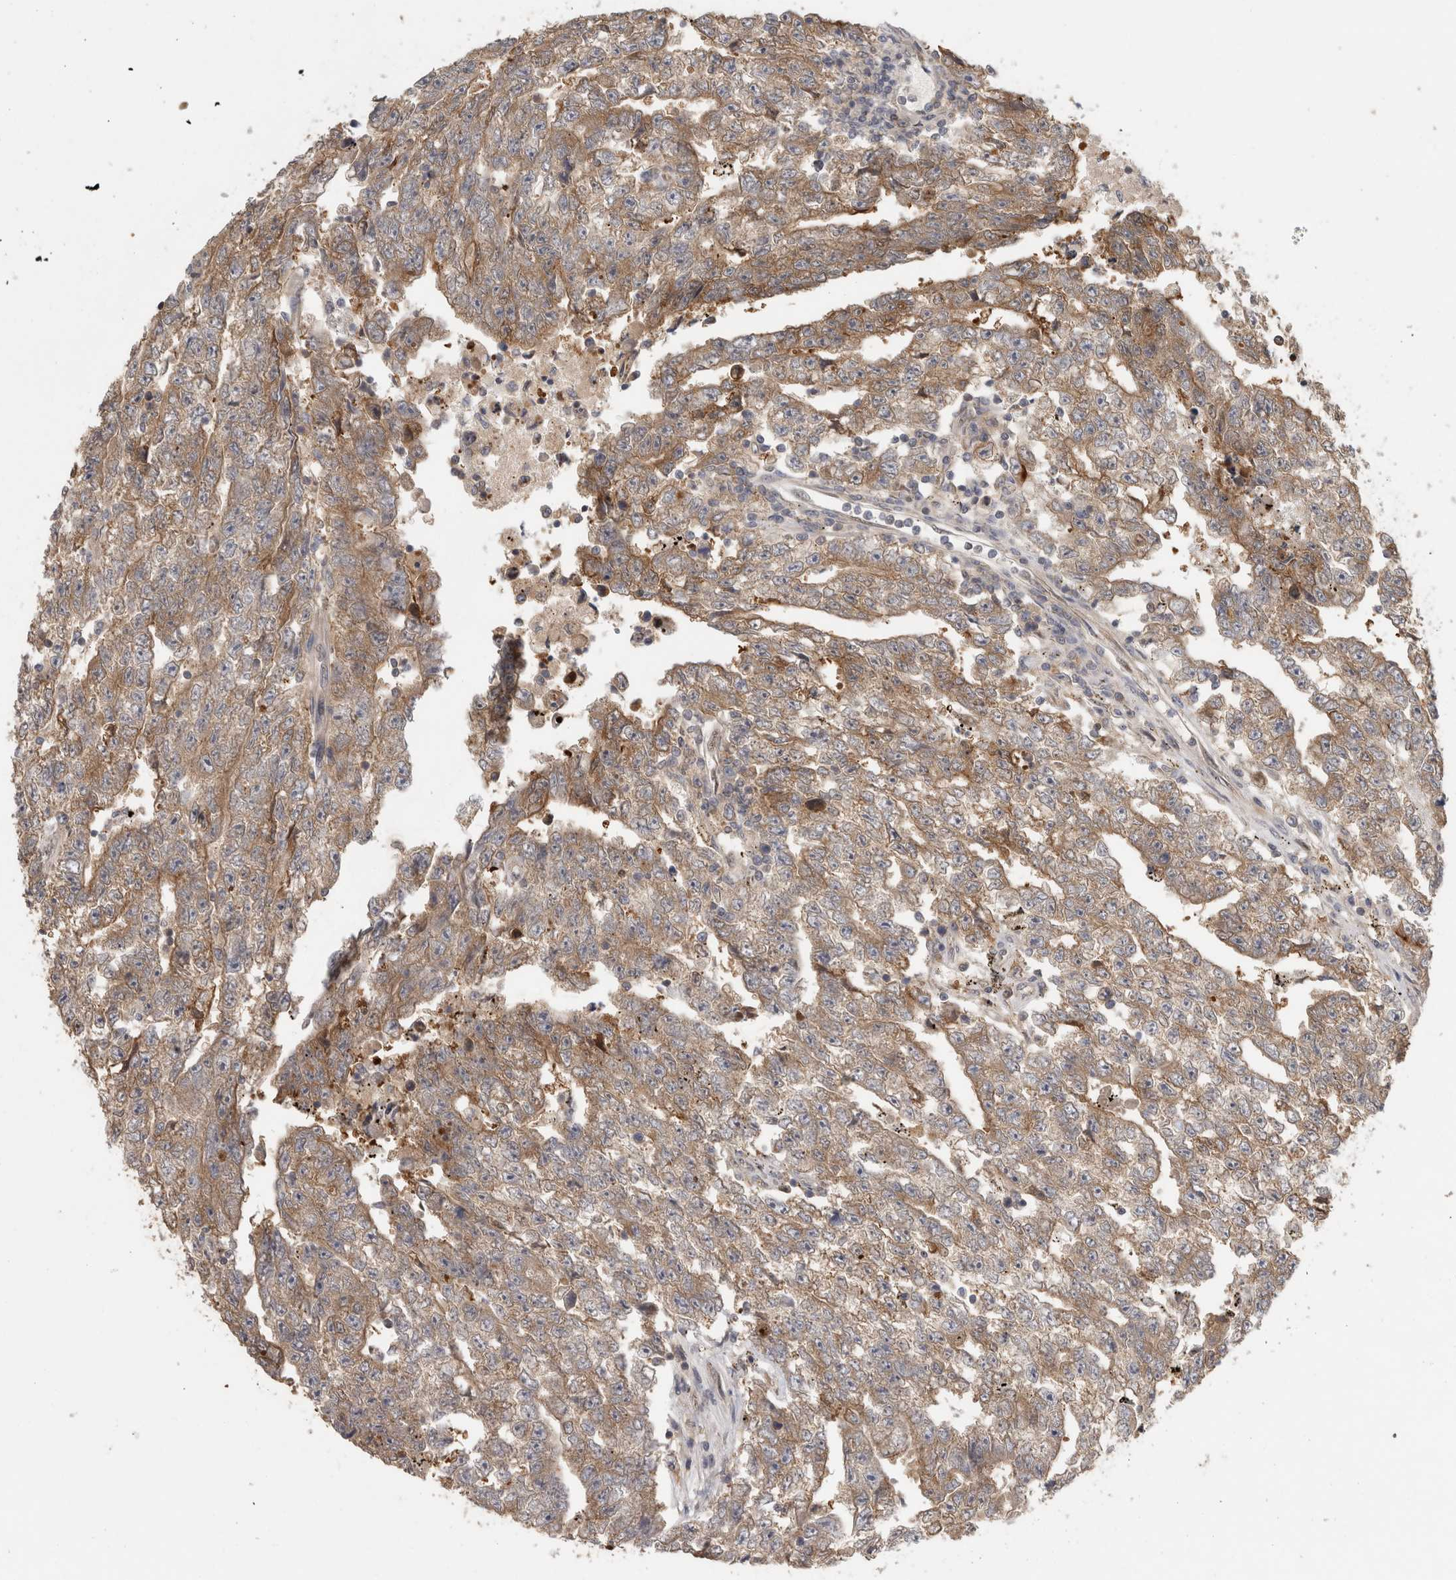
{"staining": {"intensity": "moderate", "quantity": ">75%", "location": "cytoplasmic/membranous"}, "tissue": "testis cancer", "cell_type": "Tumor cells", "image_type": "cancer", "snomed": [{"axis": "morphology", "description": "Carcinoma, Embryonal, NOS"}, {"axis": "topography", "description": "Testis"}], "caption": "Testis embryonal carcinoma stained with immunohistochemistry (IHC) reveals moderate cytoplasmic/membranous positivity in about >75% of tumor cells.", "gene": "PIGP", "patient": {"sex": "male", "age": 25}}